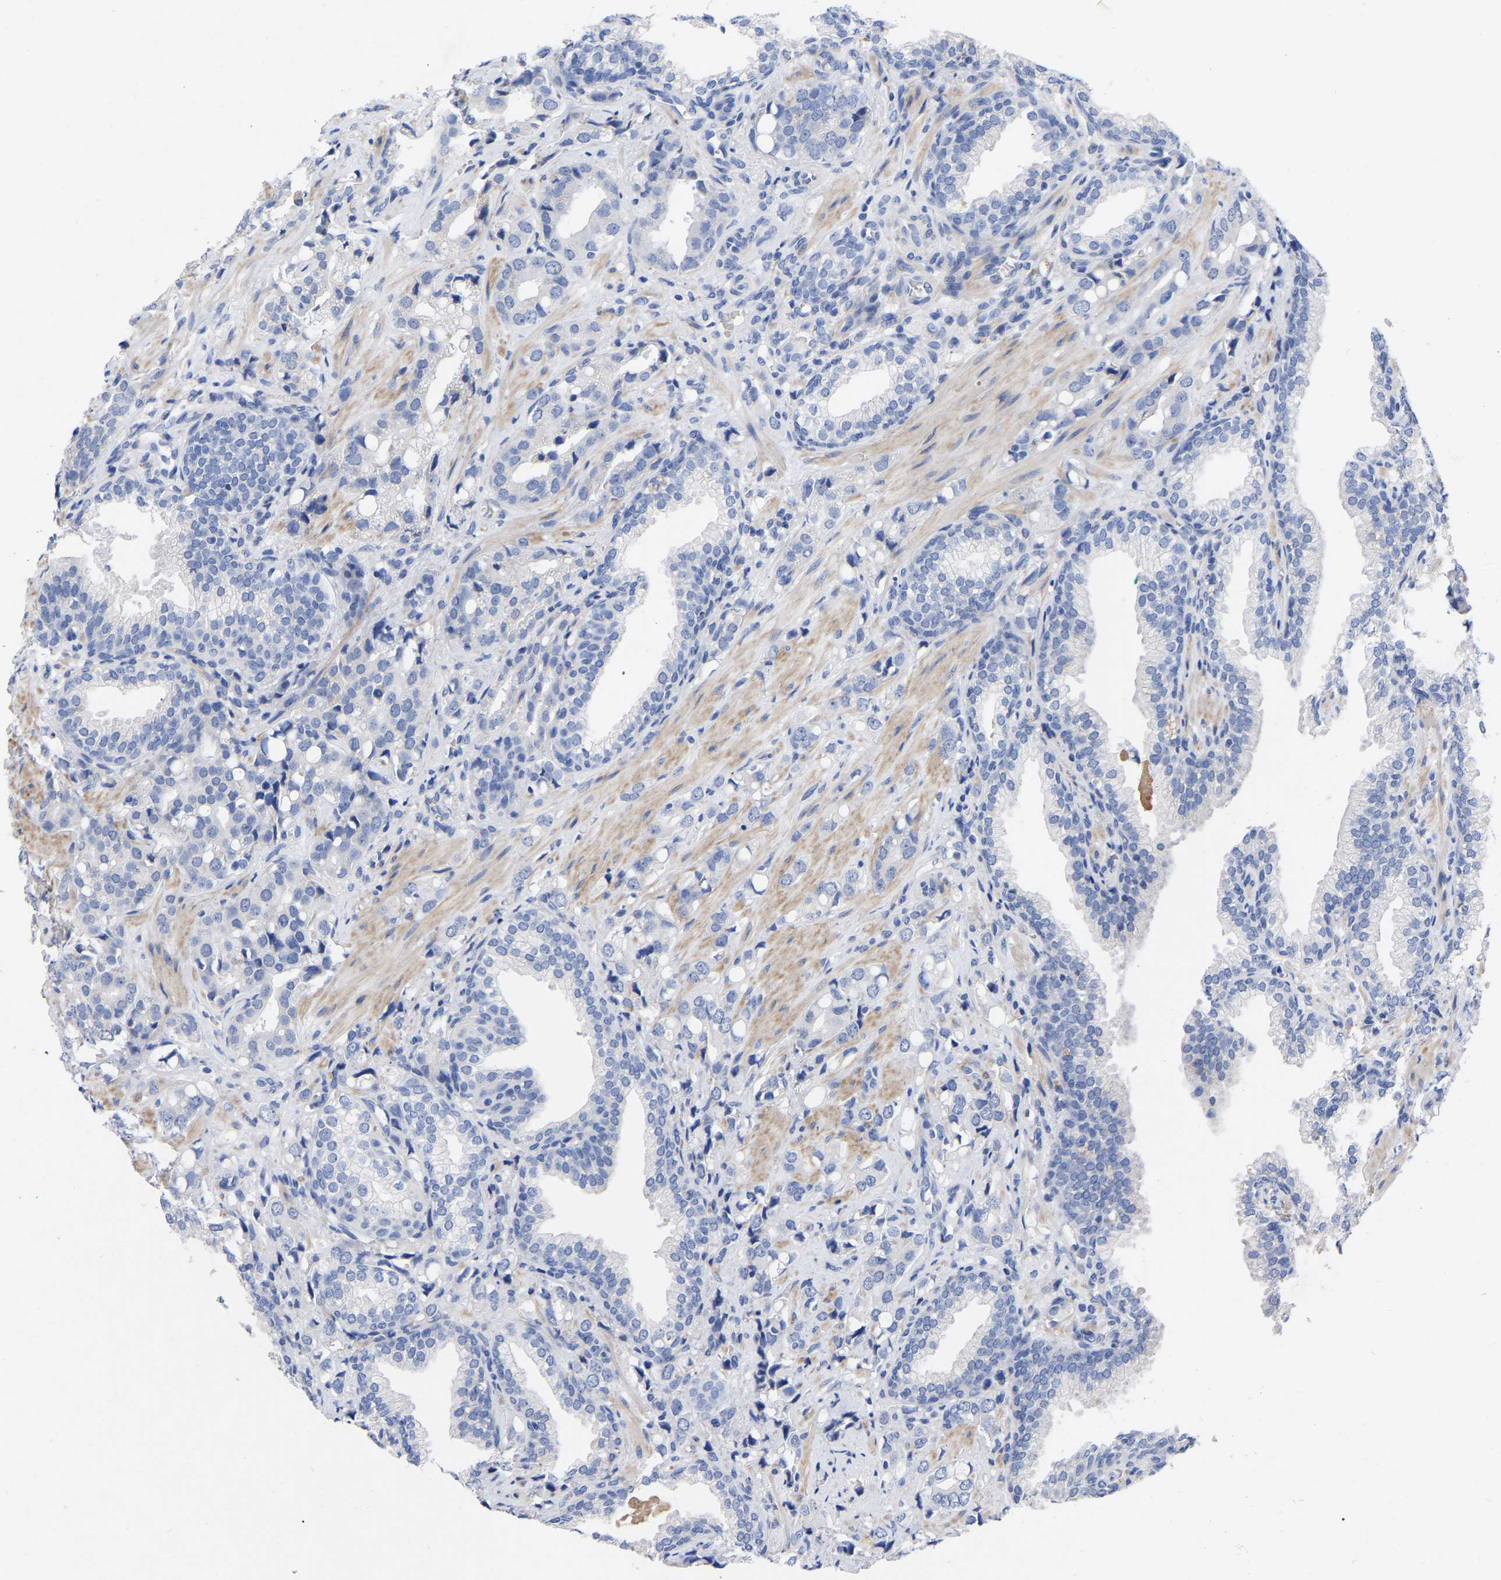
{"staining": {"intensity": "negative", "quantity": "none", "location": "none"}, "tissue": "prostate cancer", "cell_type": "Tumor cells", "image_type": "cancer", "snomed": [{"axis": "morphology", "description": "Adenocarcinoma, High grade"}, {"axis": "topography", "description": "Prostate"}], "caption": "An IHC photomicrograph of prostate adenocarcinoma (high-grade) is shown. There is no staining in tumor cells of prostate adenocarcinoma (high-grade). The staining was performed using DAB to visualize the protein expression in brown, while the nuclei were stained in blue with hematoxylin (Magnification: 20x).", "gene": "GDF3", "patient": {"sex": "male", "age": 52}}